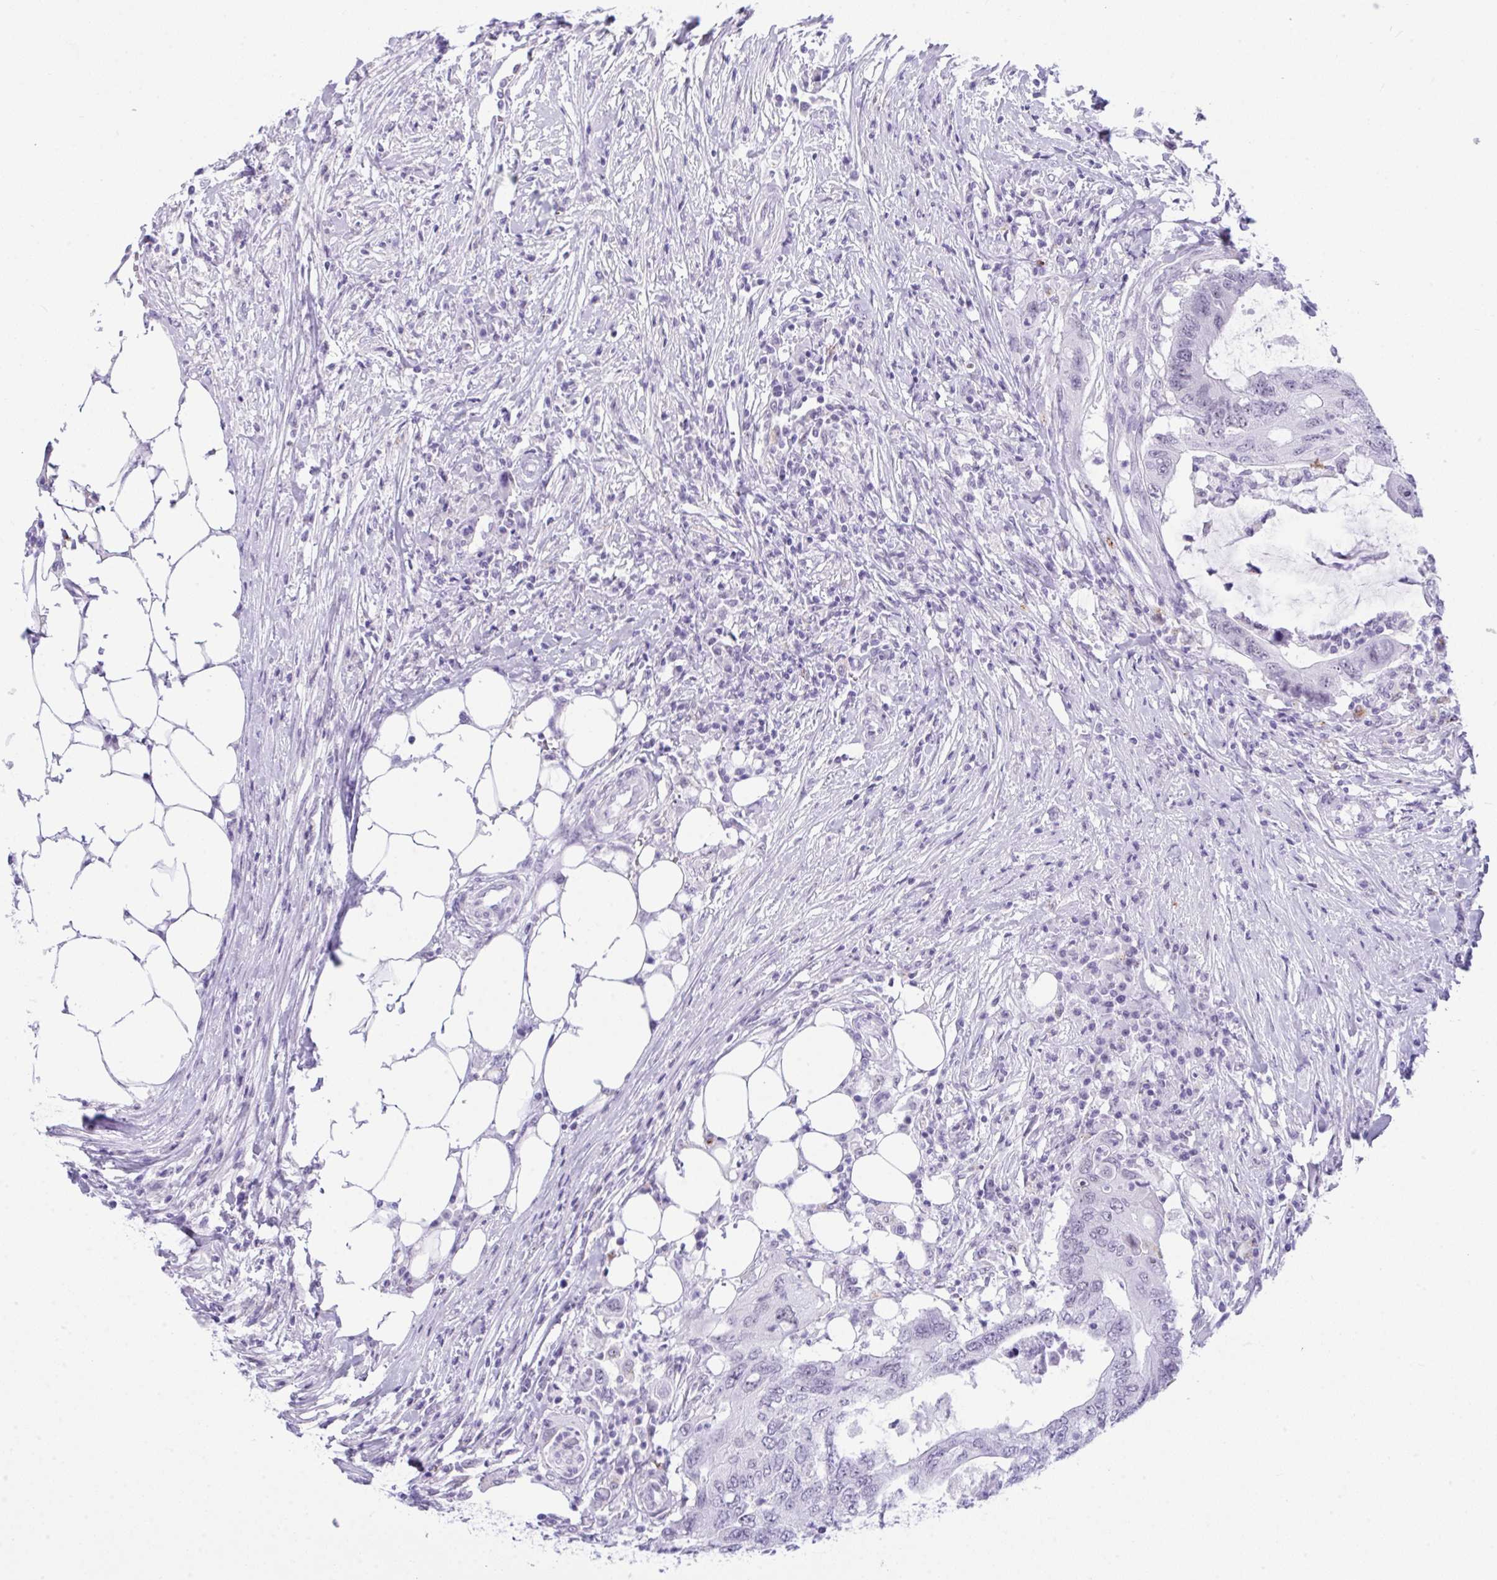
{"staining": {"intensity": "negative", "quantity": "none", "location": "none"}, "tissue": "colorectal cancer", "cell_type": "Tumor cells", "image_type": "cancer", "snomed": [{"axis": "morphology", "description": "Adenocarcinoma, NOS"}, {"axis": "topography", "description": "Colon"}], "caption": "Immunohistochemistry of human adenocarcinoma (colorectal) shows no positivity in tumor cells. (Stains: DAB IHC with hematoxylin counter stain, Microscopy: brightfield microscopy at high magnification).", "gene": "ELN", "patient": {"sex": "male", "age": 71}}